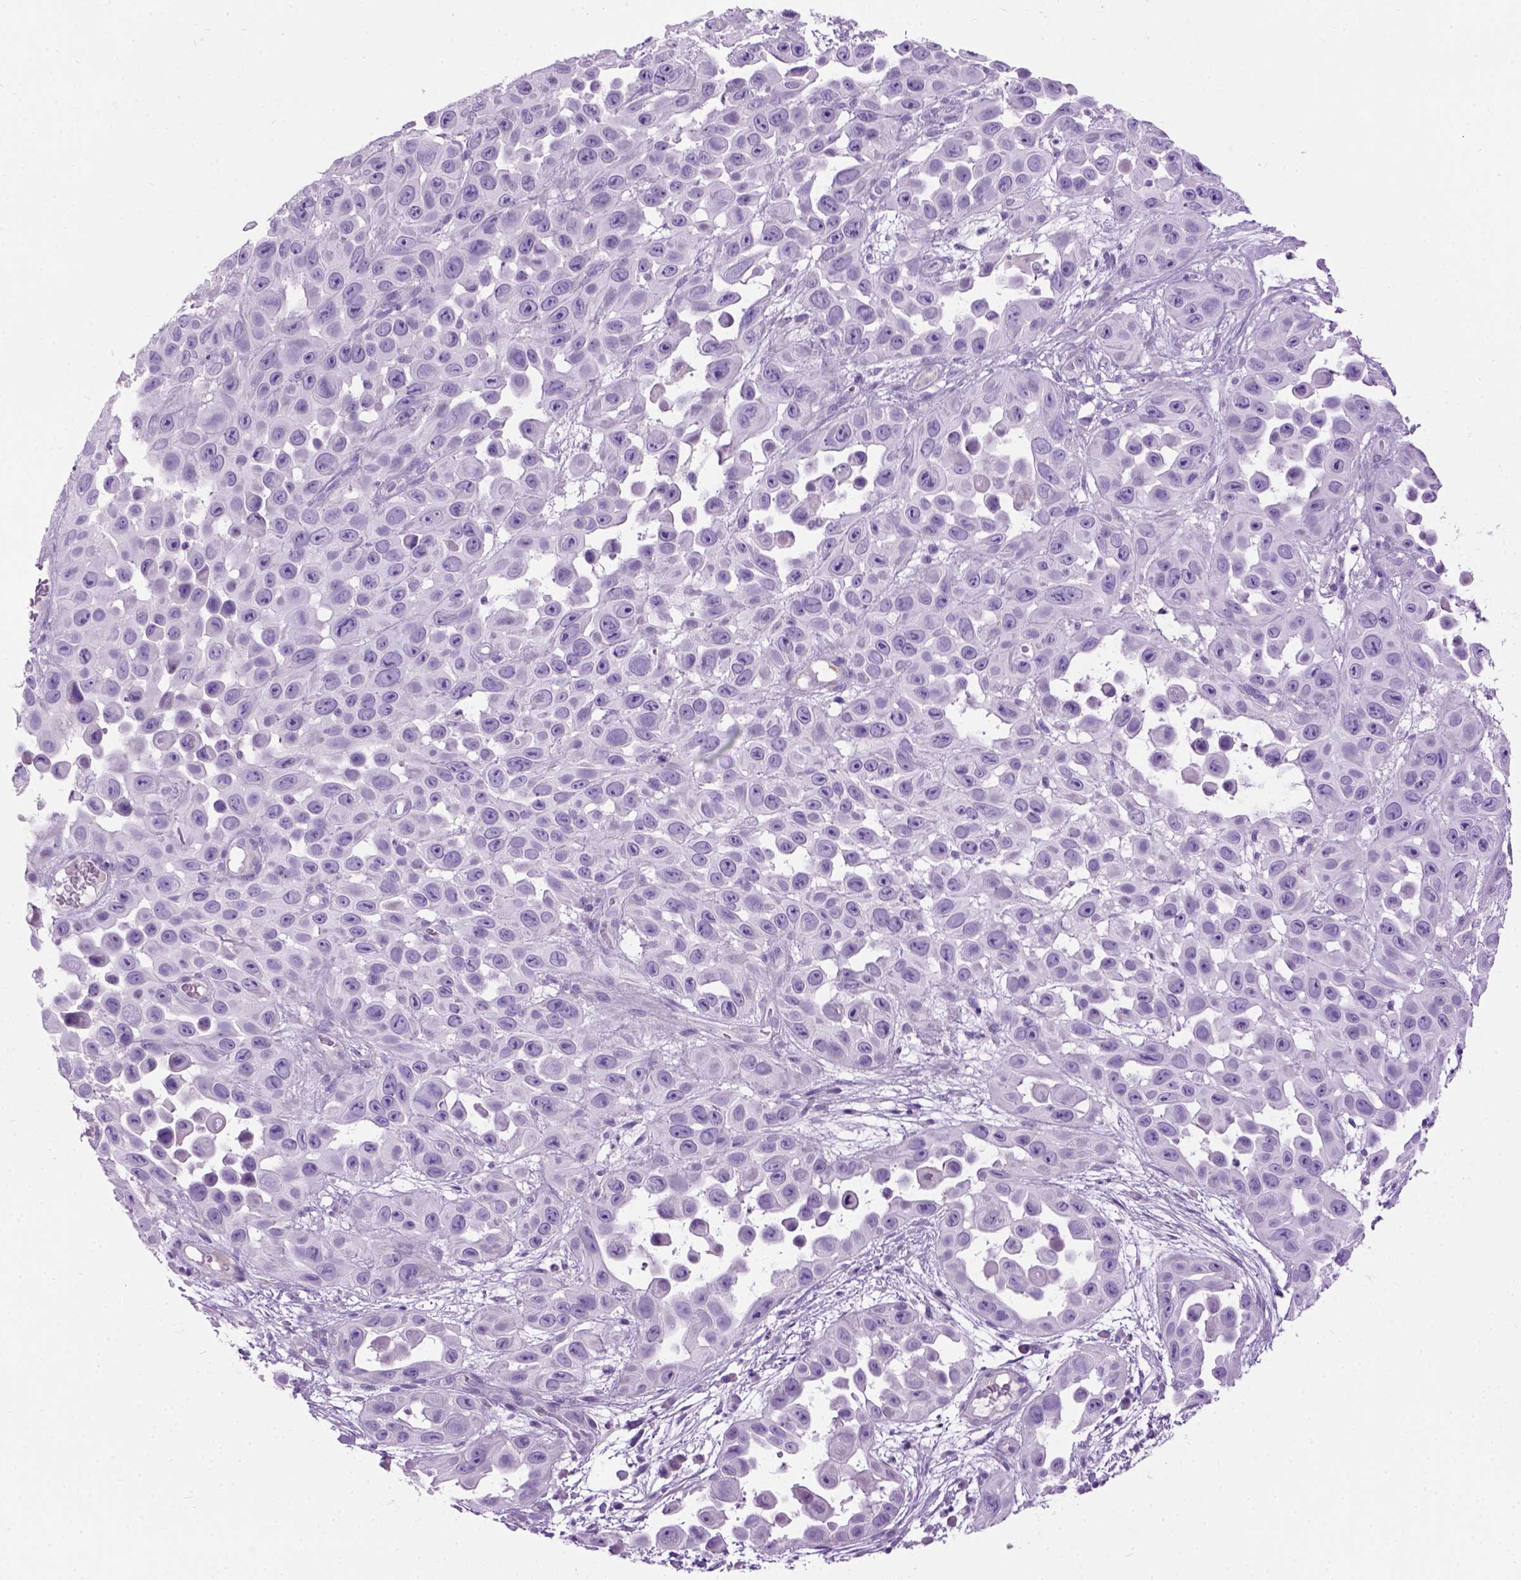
{"staining": {"intensity": "negative", "quantity": "none", "location": "none"}, "tissue": "skin cancer", "cell_type": "Tumor cells", "image_type": "cancer", "snomed": [{"axis": "morphology", "description": "Squamous cell carcinoma, NOS"}, {"axis": "topography", "description": "Skin"}], "caption": "Immunohistochemistry photomicrograph of human skin cancer (squamous cell carcinoma) stained for a protein (brown), which demonstrates no expression in tumor cells.", "gene": "GABRB2", "patient": {"sex": "male", "age": 81}}